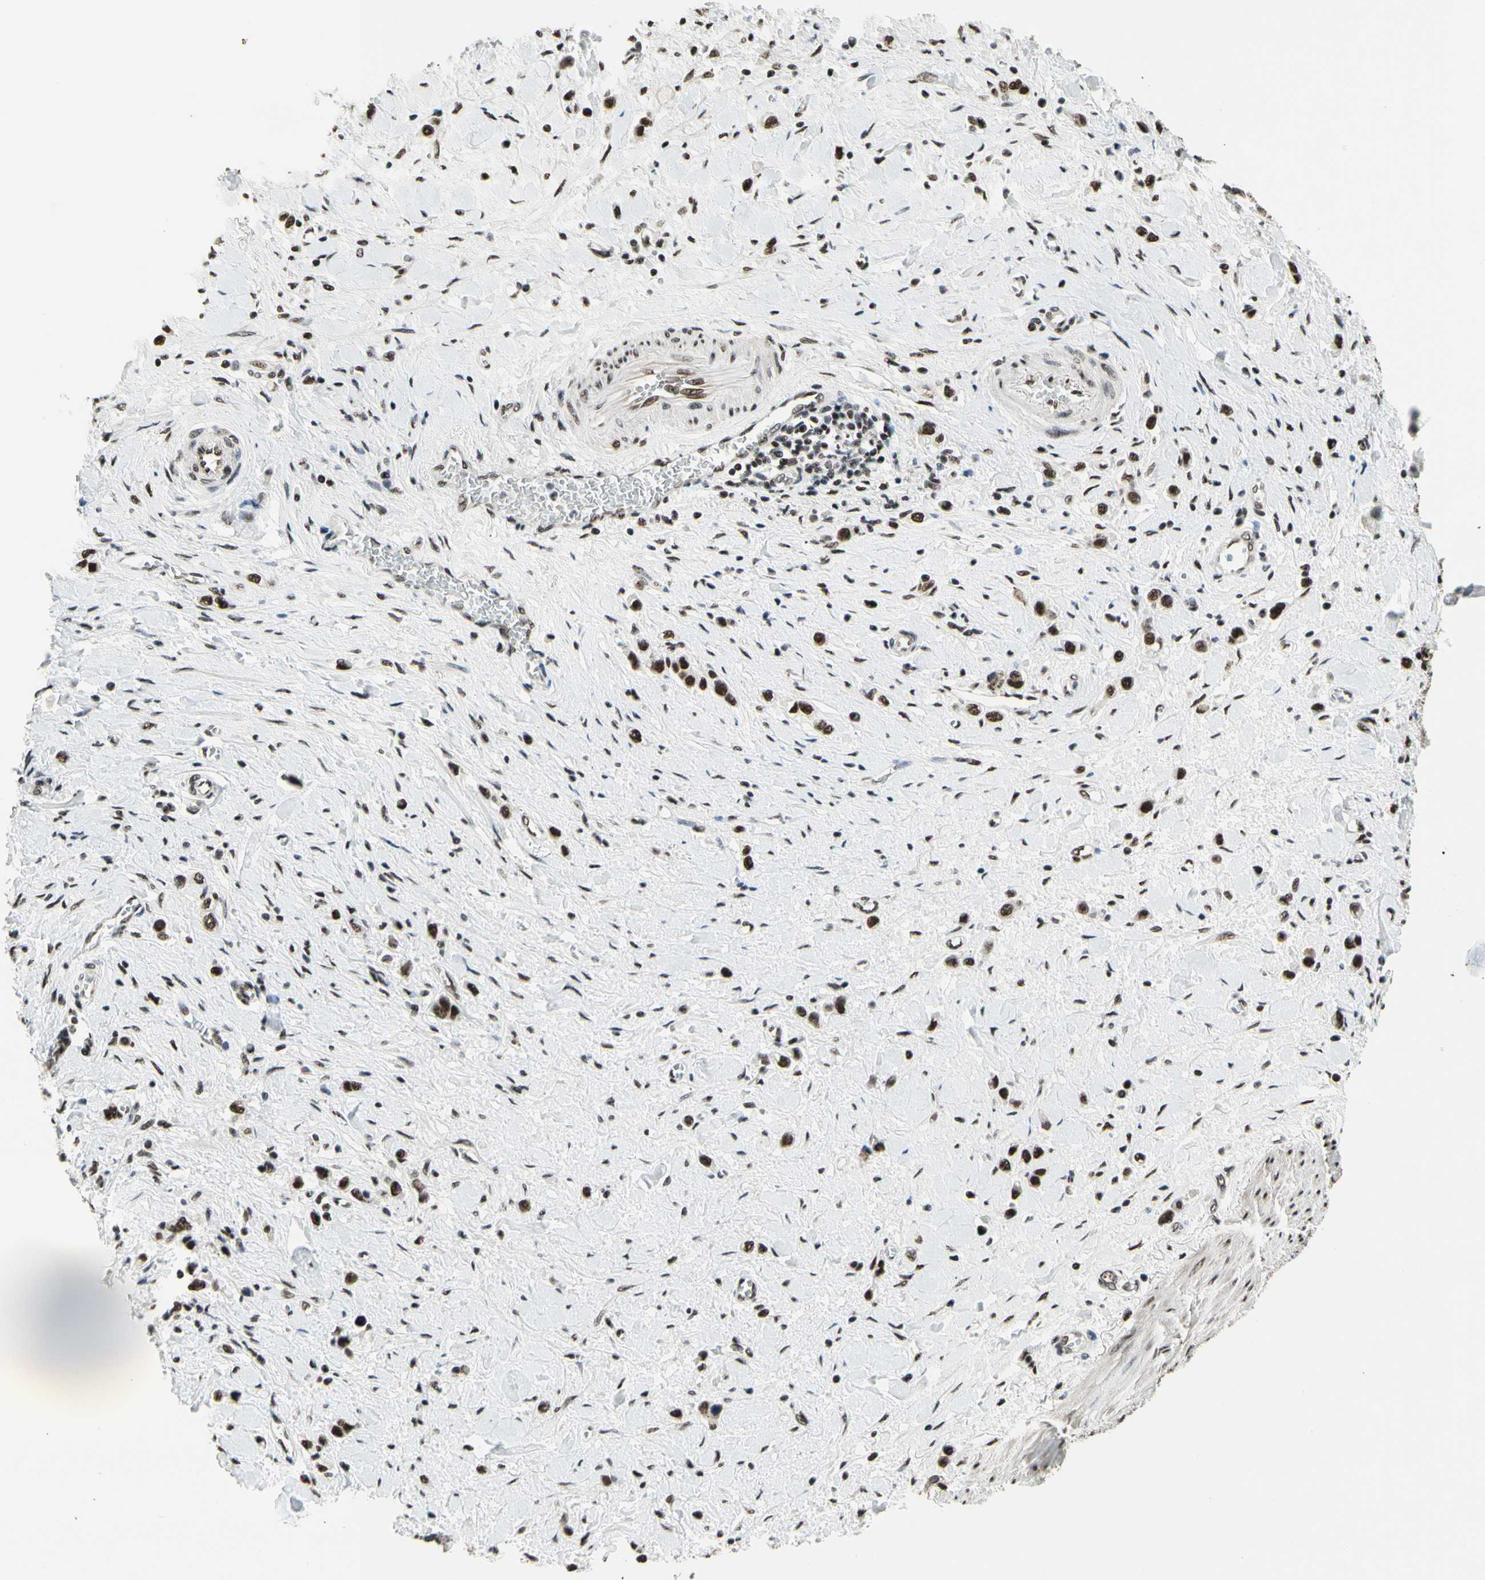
{"staining": {"intensity": "strong", "quantity": ">75%", "location": "nuclear"}, "tissue": "stomach cancer", "cell_type": "Tumor cells", "image_type": "cancer", "snomed": [{"axis": "morphology", "description": "Normal tissue, NOS"}, {"axis": "morphology", "description": "Adenocarcinoma, NOS"}, {"axis": "topography", "description": "Stomach, upper"}, {"axis": "topography", "description": "Stomach"}], "caption": "Immunohistochemical staining of stomach cancer shows high levels of strong nuclear staining in about >75% of tumor cells. (brown staining indicates protein expression, while blue staining denotes nuclei).", "gene": "SRSF11", "patient": {"sex": "female", "age": 65}}